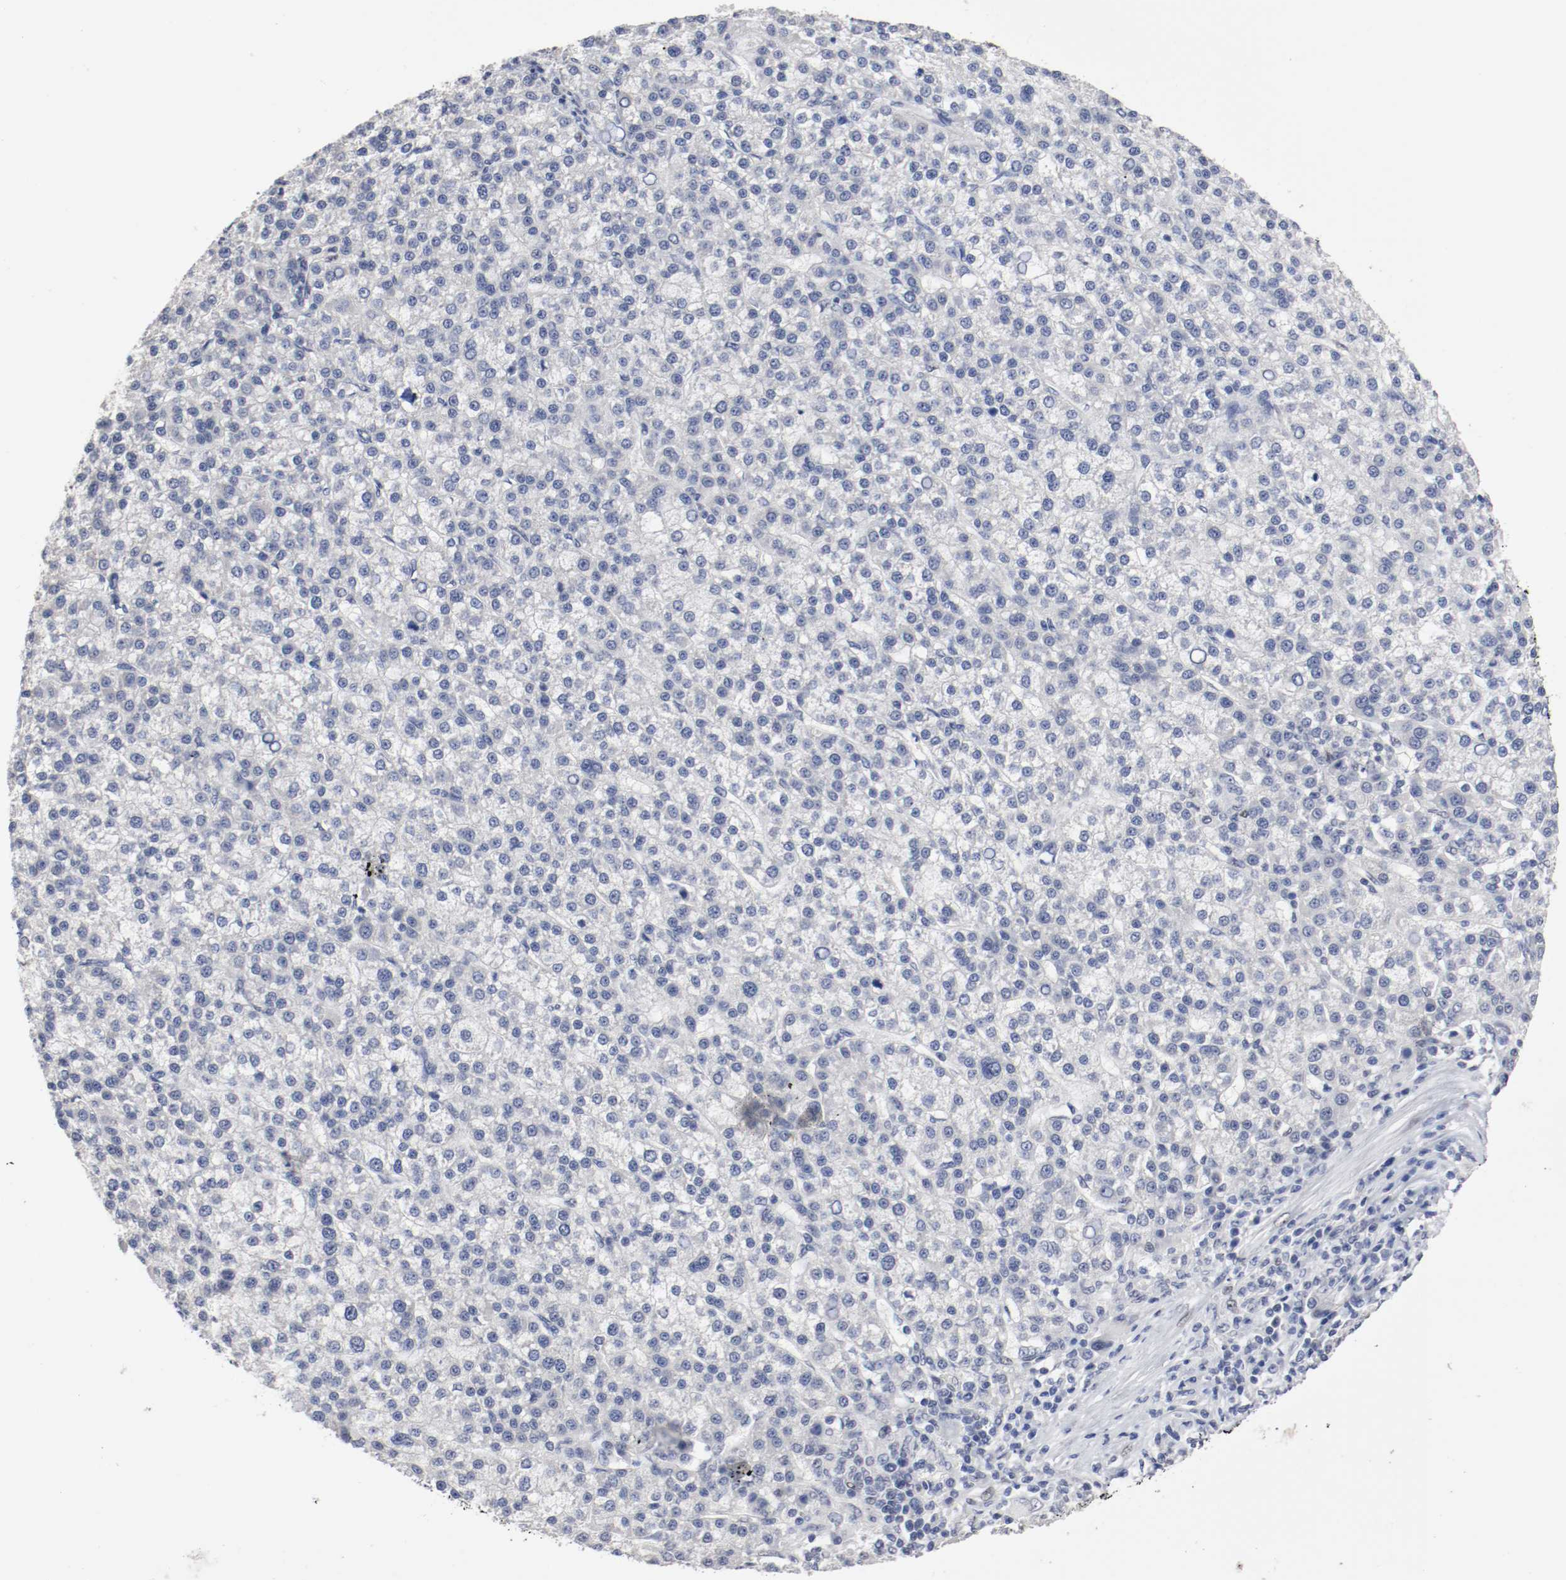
{"staining": {"intensity": "negative", "quantity": "none", "location": "none"}, "tissue": "liver cancer", "cell_type": "Tumor cells", "image_type": "cancer", "snomed": [{"axis": "morphology", "description": "Carcinoma, Hepatocellular, NOS"}, {"axis": "topography", "description": "Liver"}], "caption": "An immunohistochemistry histopathology image of liver cancer (hepatocellular carcinoma) is shown. There is no staining in tumor cells of liver cancer (hepatocellular carcinoma).", "gene": "FOSL2", "patient": {"sex": "female", "age": 58}}